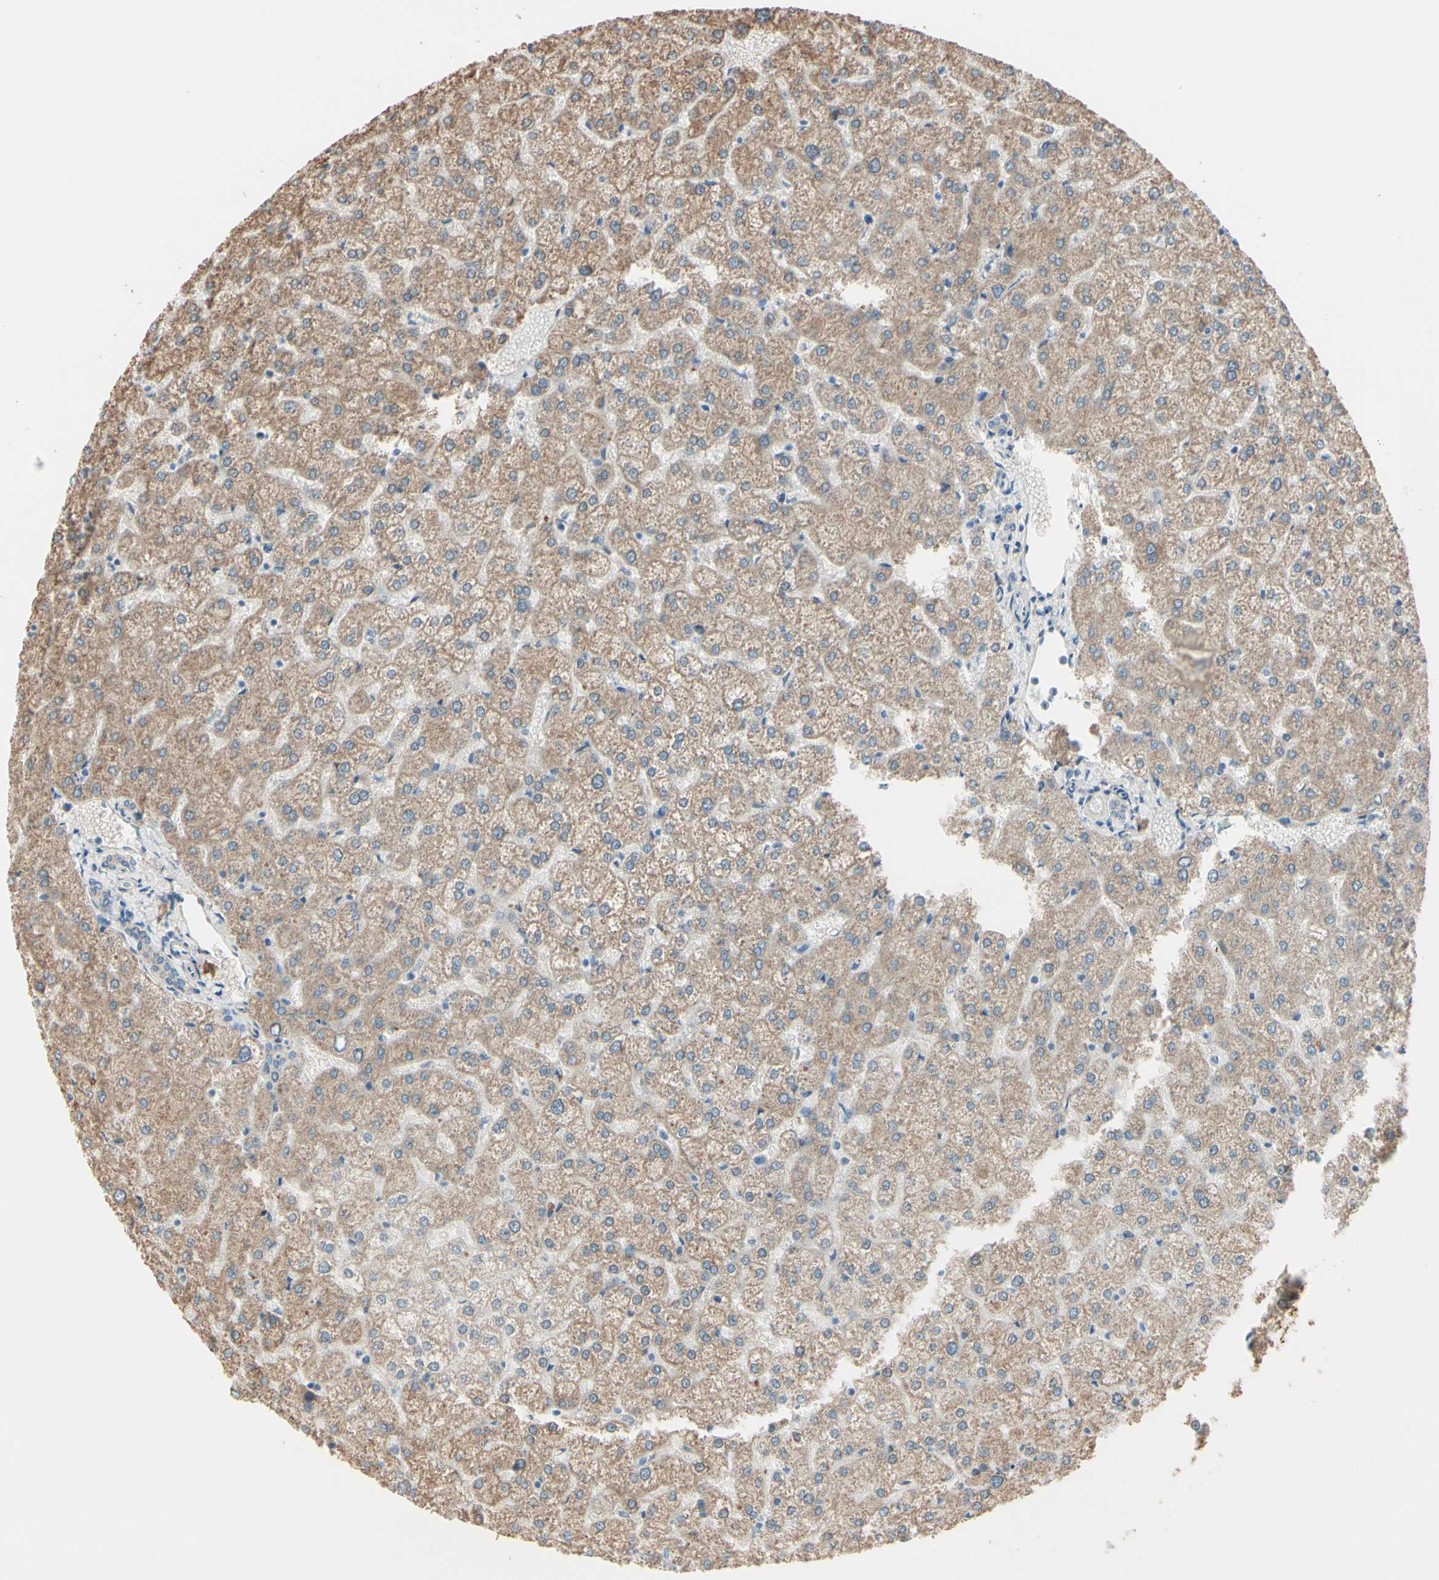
{"staining": {"intensity": "negative", "quantity": "none", "location": "none"}, "tissue": "liver", "cell_type": "Cholangiocytes", "image_type": "normal", "snomed": [{"axis": "morphology", "description": "Normal tissue, NOS"}, {"axis": "topography", "description": "Liver"}], "caption": "High magnification brightfield microscopy of normal liver stained with DAB (brown) and counterstained with hematoxylin (blue): cholangiocytes show no significant staining. The staining was performed using DAB (3,3'-diaminobenzidine) to visualize the protein expression in brown, while the nuclei were stained in blue with hematoxylin (Magnification: 20x).", "gene": "EPHA3", "patient": {"sex": "female", "age": 32}}